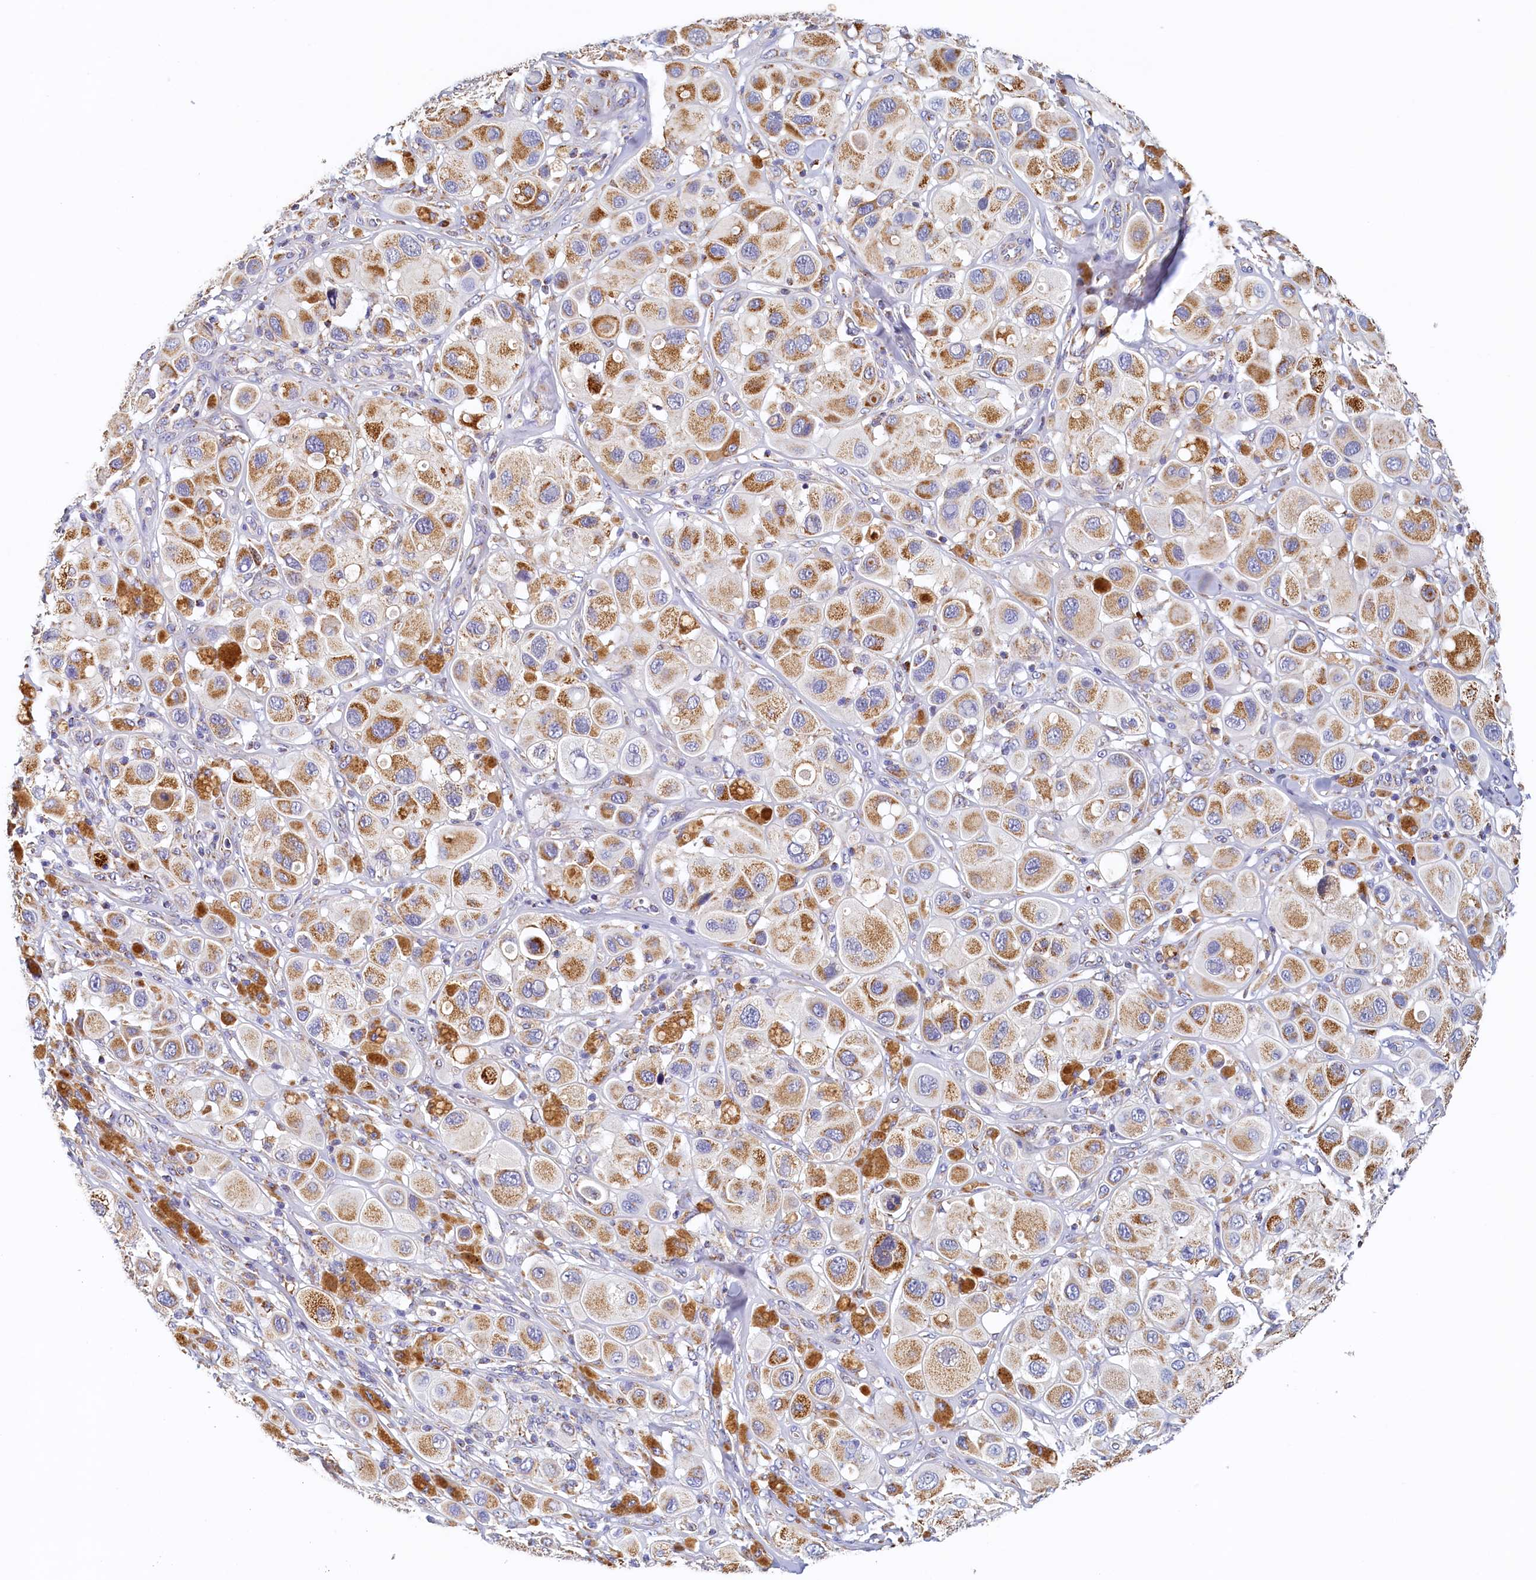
{"staining": {"intensity": "moderate", "quantity": ">75%", "location": "cytoplasmic/membranous"}, "tissue": "melanoma", "cell_type": "Tumor cells", "image_type": "cancer", "snomed": [{"axis": "morphology", "description": "Malignant melanoma, Metastatic site"}, {"axis": "topography", "description": "Skin"}], "caption": "This photomicrograph reveals immunohistochemistry (IHC) staining of malignant melanoma (metastatic site), with medium moderate cytoplasmic/membranous expression in approximately >75% of tumor cells.", "gene": "POC1A", "patient": {"sex": "male", "age": 41}}